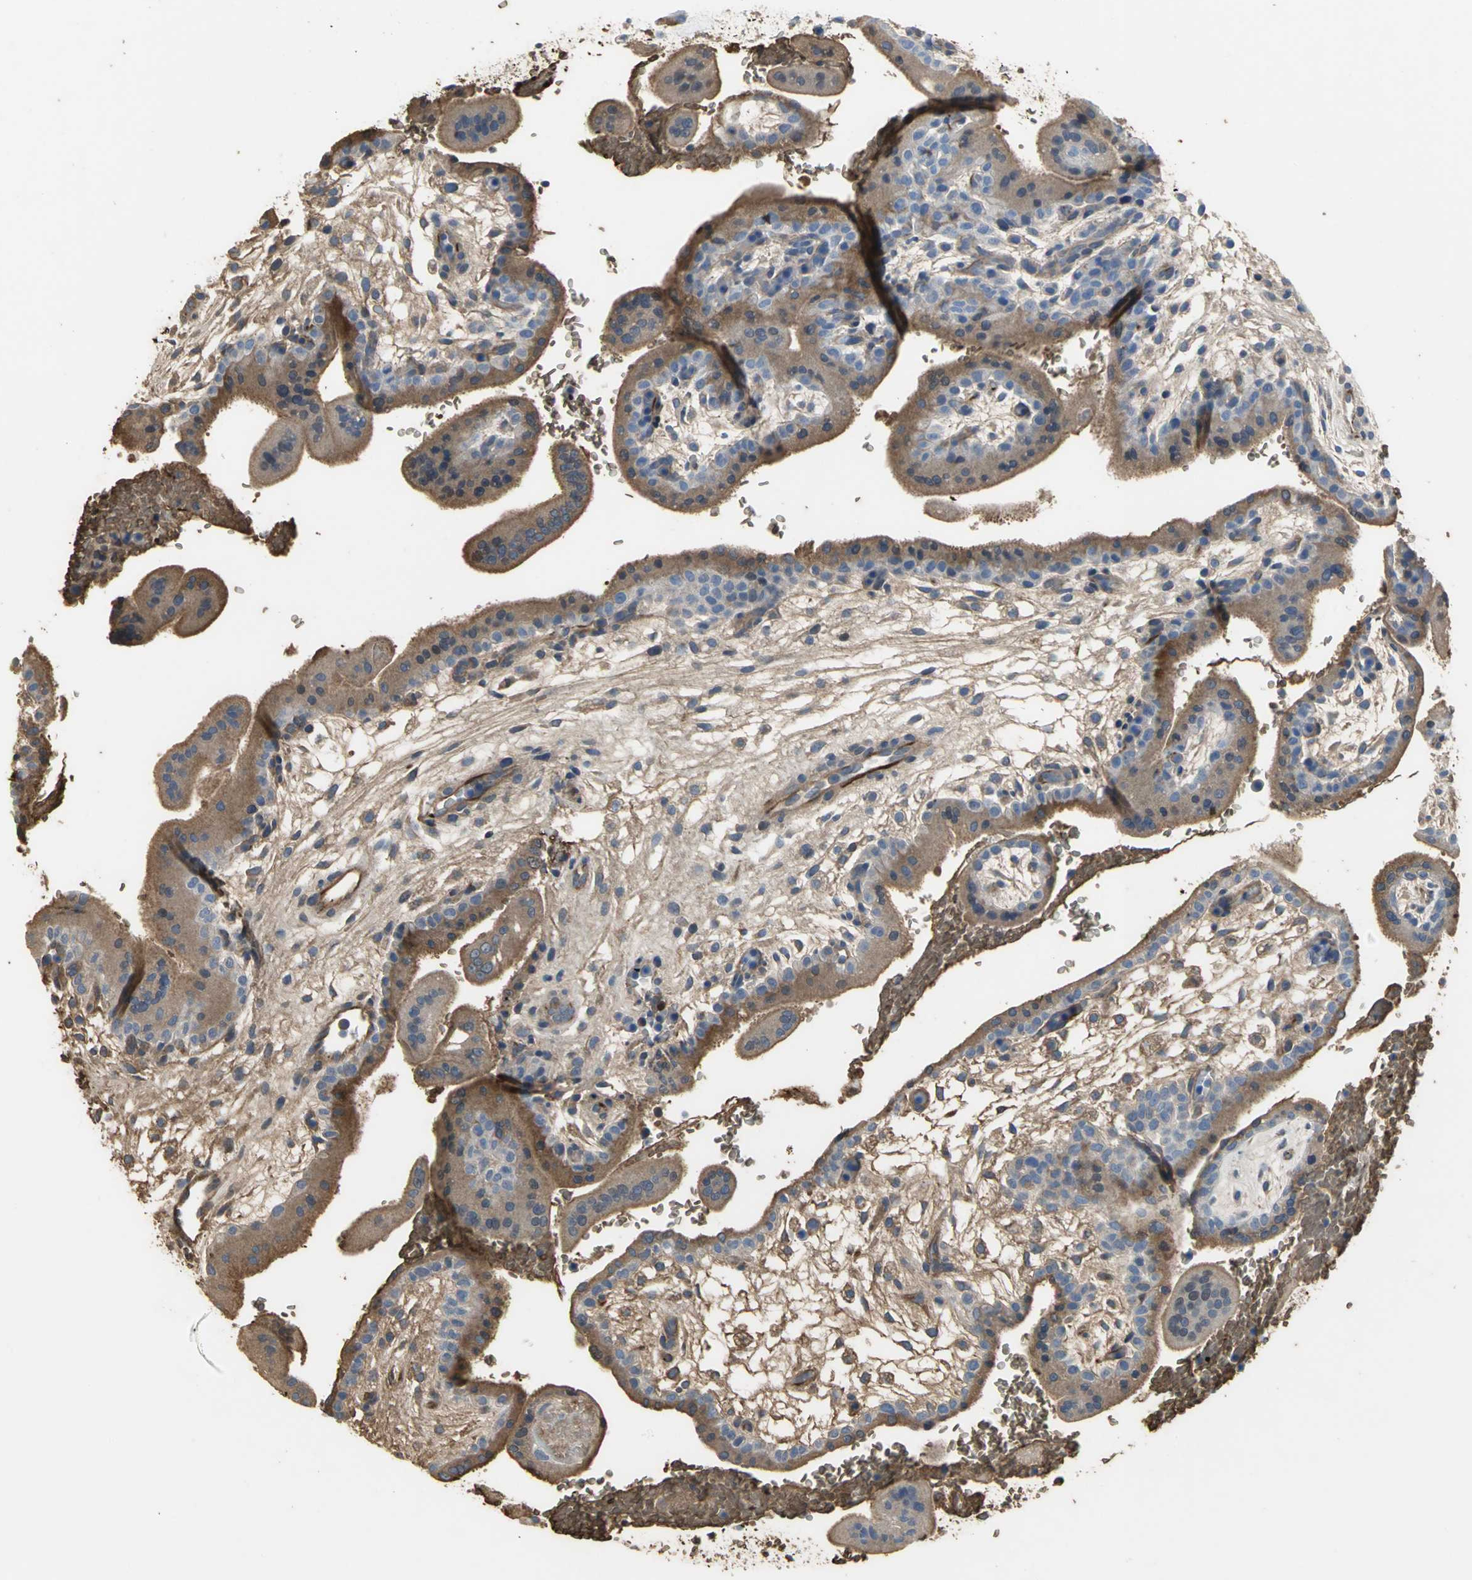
{"staining": {"intensity": "moderate", "quantity": ">75%", "location": "cytoplasmic/membranous"}, "tissue": "placenta", "cell_type": "Decidual cells", "image_type": "normal", "snomed": [{"axis": "morphology", "description": "Normal tissue, NOS"}, {"axis": "topography", "description": "Placenta"}], "caption": "This is a photomicrograph of immunohistochemistry (IHC) staining of normal placenta, which shows moderate expression in the cytoplasmic/membranous of decidual cells.", "gene": "TREM1", "patient": {"sex": "female", "age": 35}}